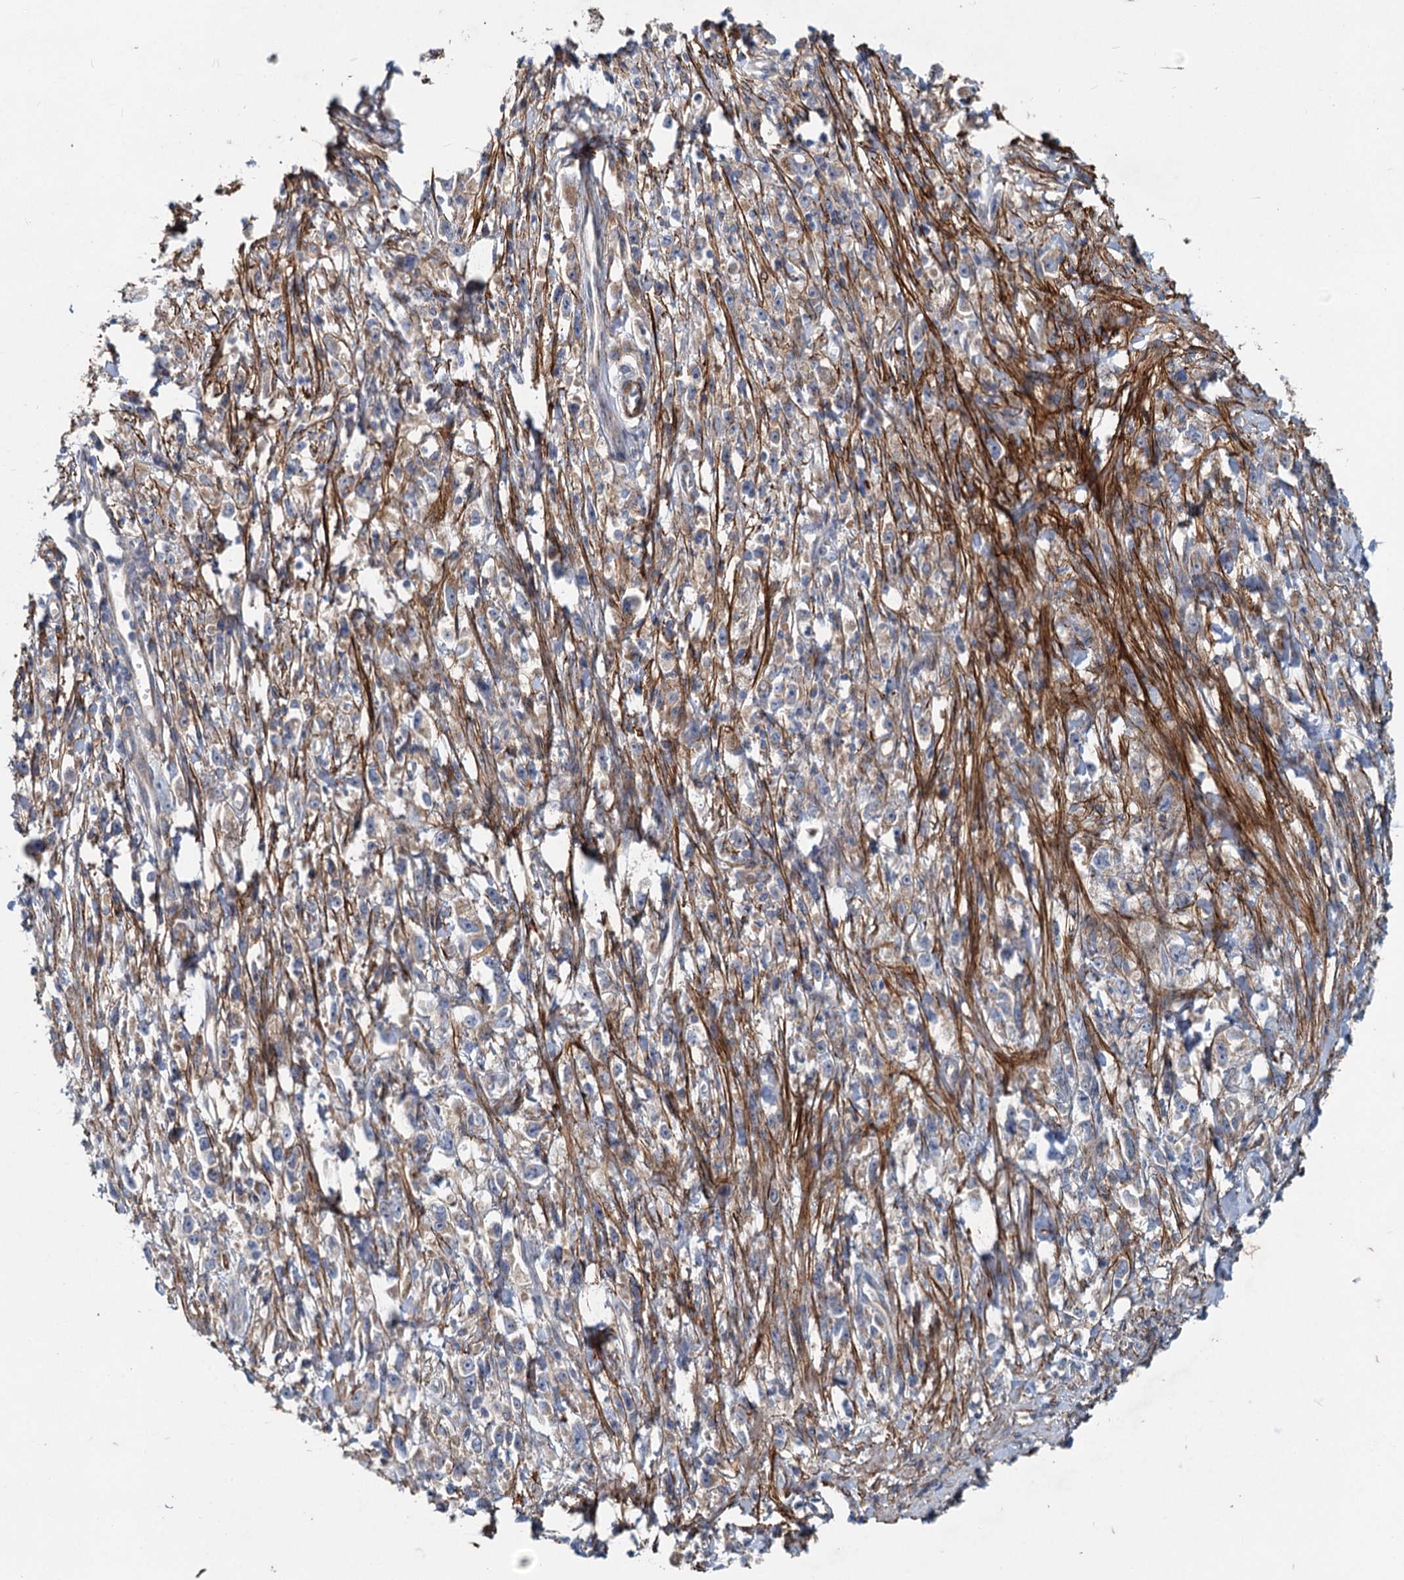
{"staining": {"intensity": "weak", "quantity": "<25%", "location": "cytoplasmic/membranous"}, "tissue": "stomach cancer", "cell_type": "Tumor cells", "image_type": "cancer", "snomed": [{"axis": "morphology", "description": "Adenocarcinoma, NOS"}, {"axis": "topography", "description": "Stomach"}], "caption": "Immunohistochemical staining of human stomach cancer (adenocarcinoma) shows no significant staining in tumor cells. (Stains: DAB immunohistochemistry (IHC) with hematoxylin counter stain, Microscopy: brightfield microscopy at high magnification).", "gene": "ADCY2", "patient": {"sex": "female", "age": 59}}